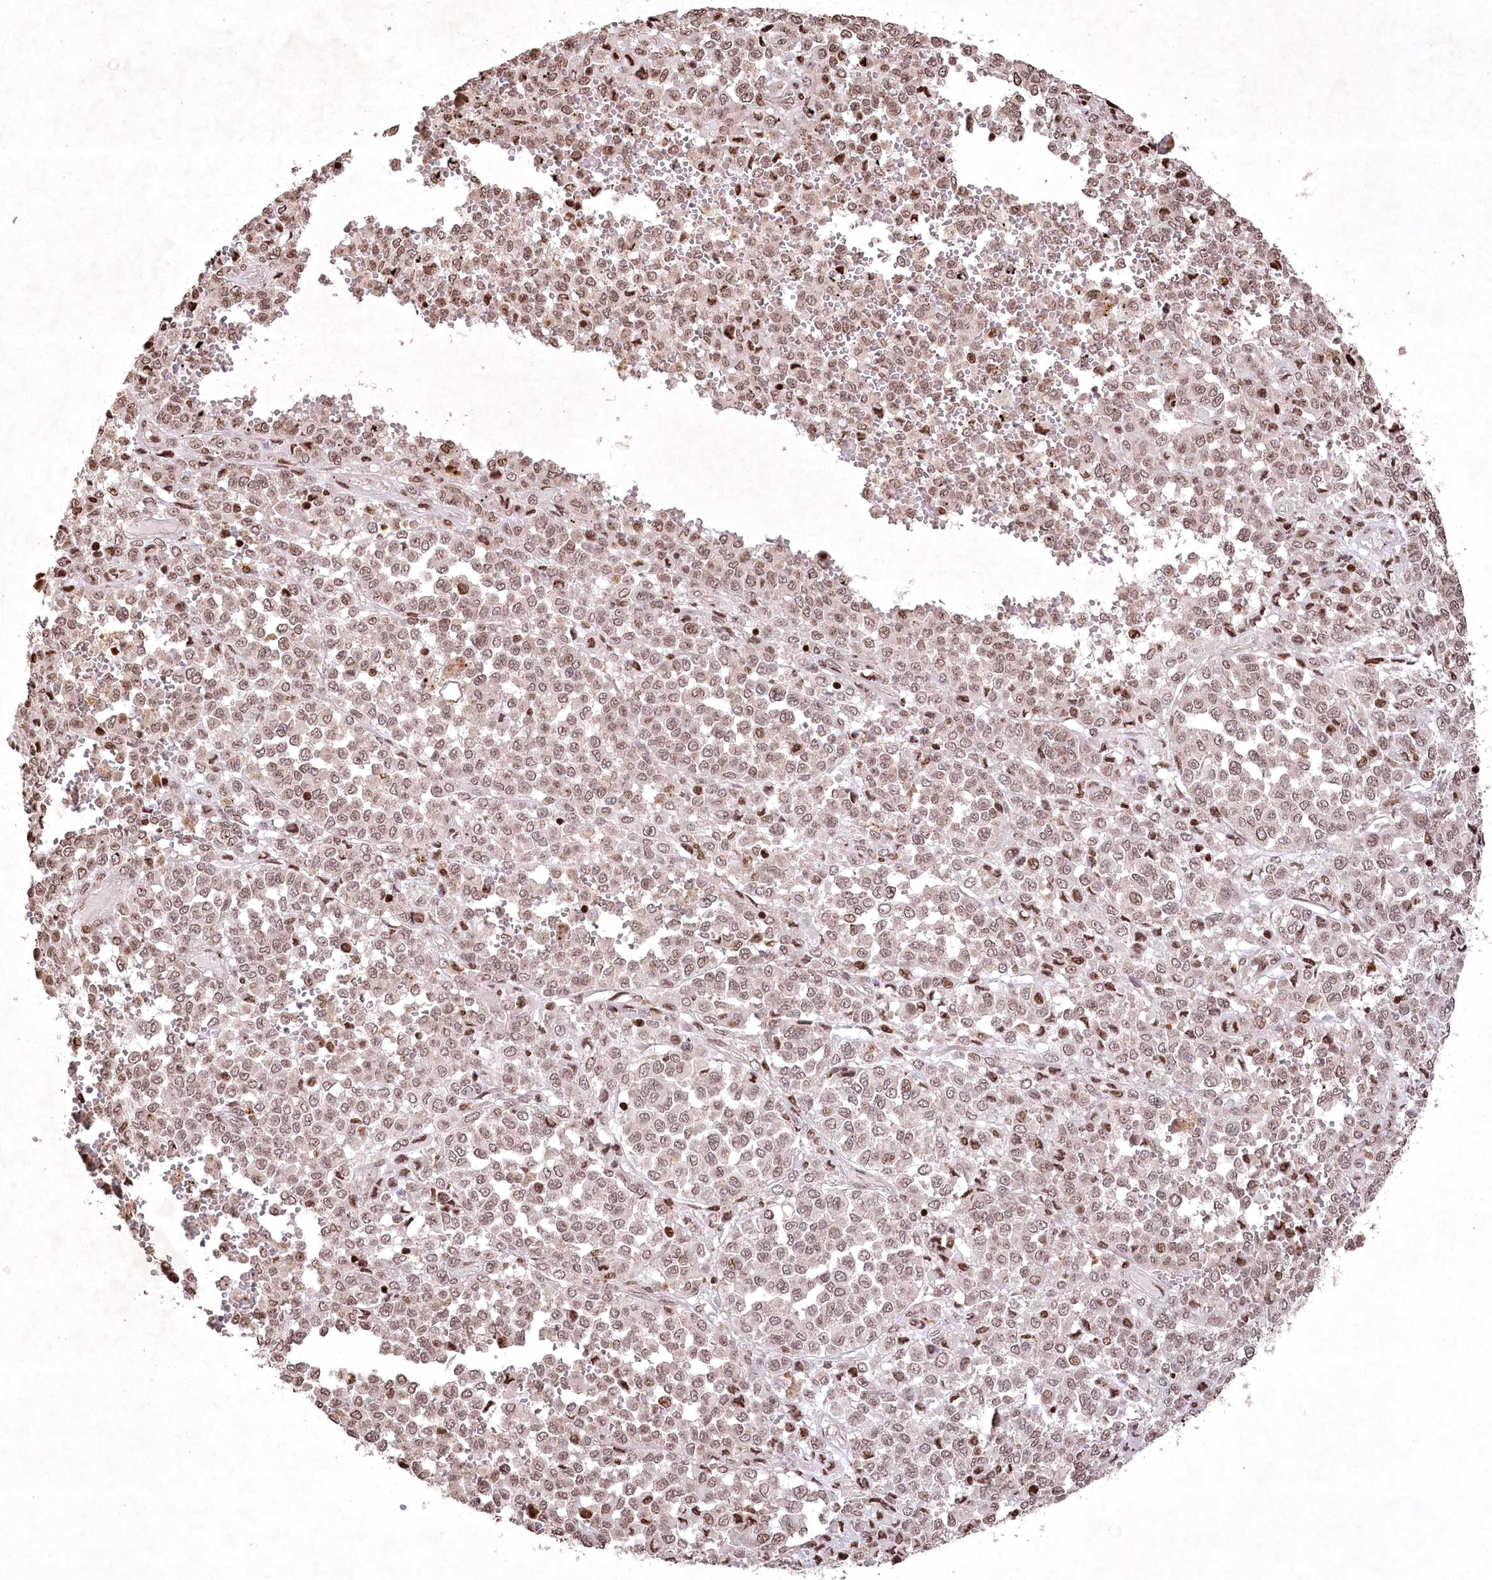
{"staining": {"intensity": "moderate", "quantity": ">75%", "location": "nuclear"}, "tissue": "melanoma", "cell_type": "Tumor cells", "image_type": "cancer", "snomed": [{"axis": "morphology", "description": "Malignant melanoma, Metastatic site"}, {"axis": "topography", "description": "Pancreas"}], "caption": "The micrograph exhibits a brown stain indicating the presence of a protein in the nuclear of tumor cells in malignant melanoma (metastatic site). Using DAB (brown) and hematoxylin (blue) stains, captured at high magnification using brightfield microscopy.", "gene": "CCSER2", "patient": {"sex": "female", "age": 30}}